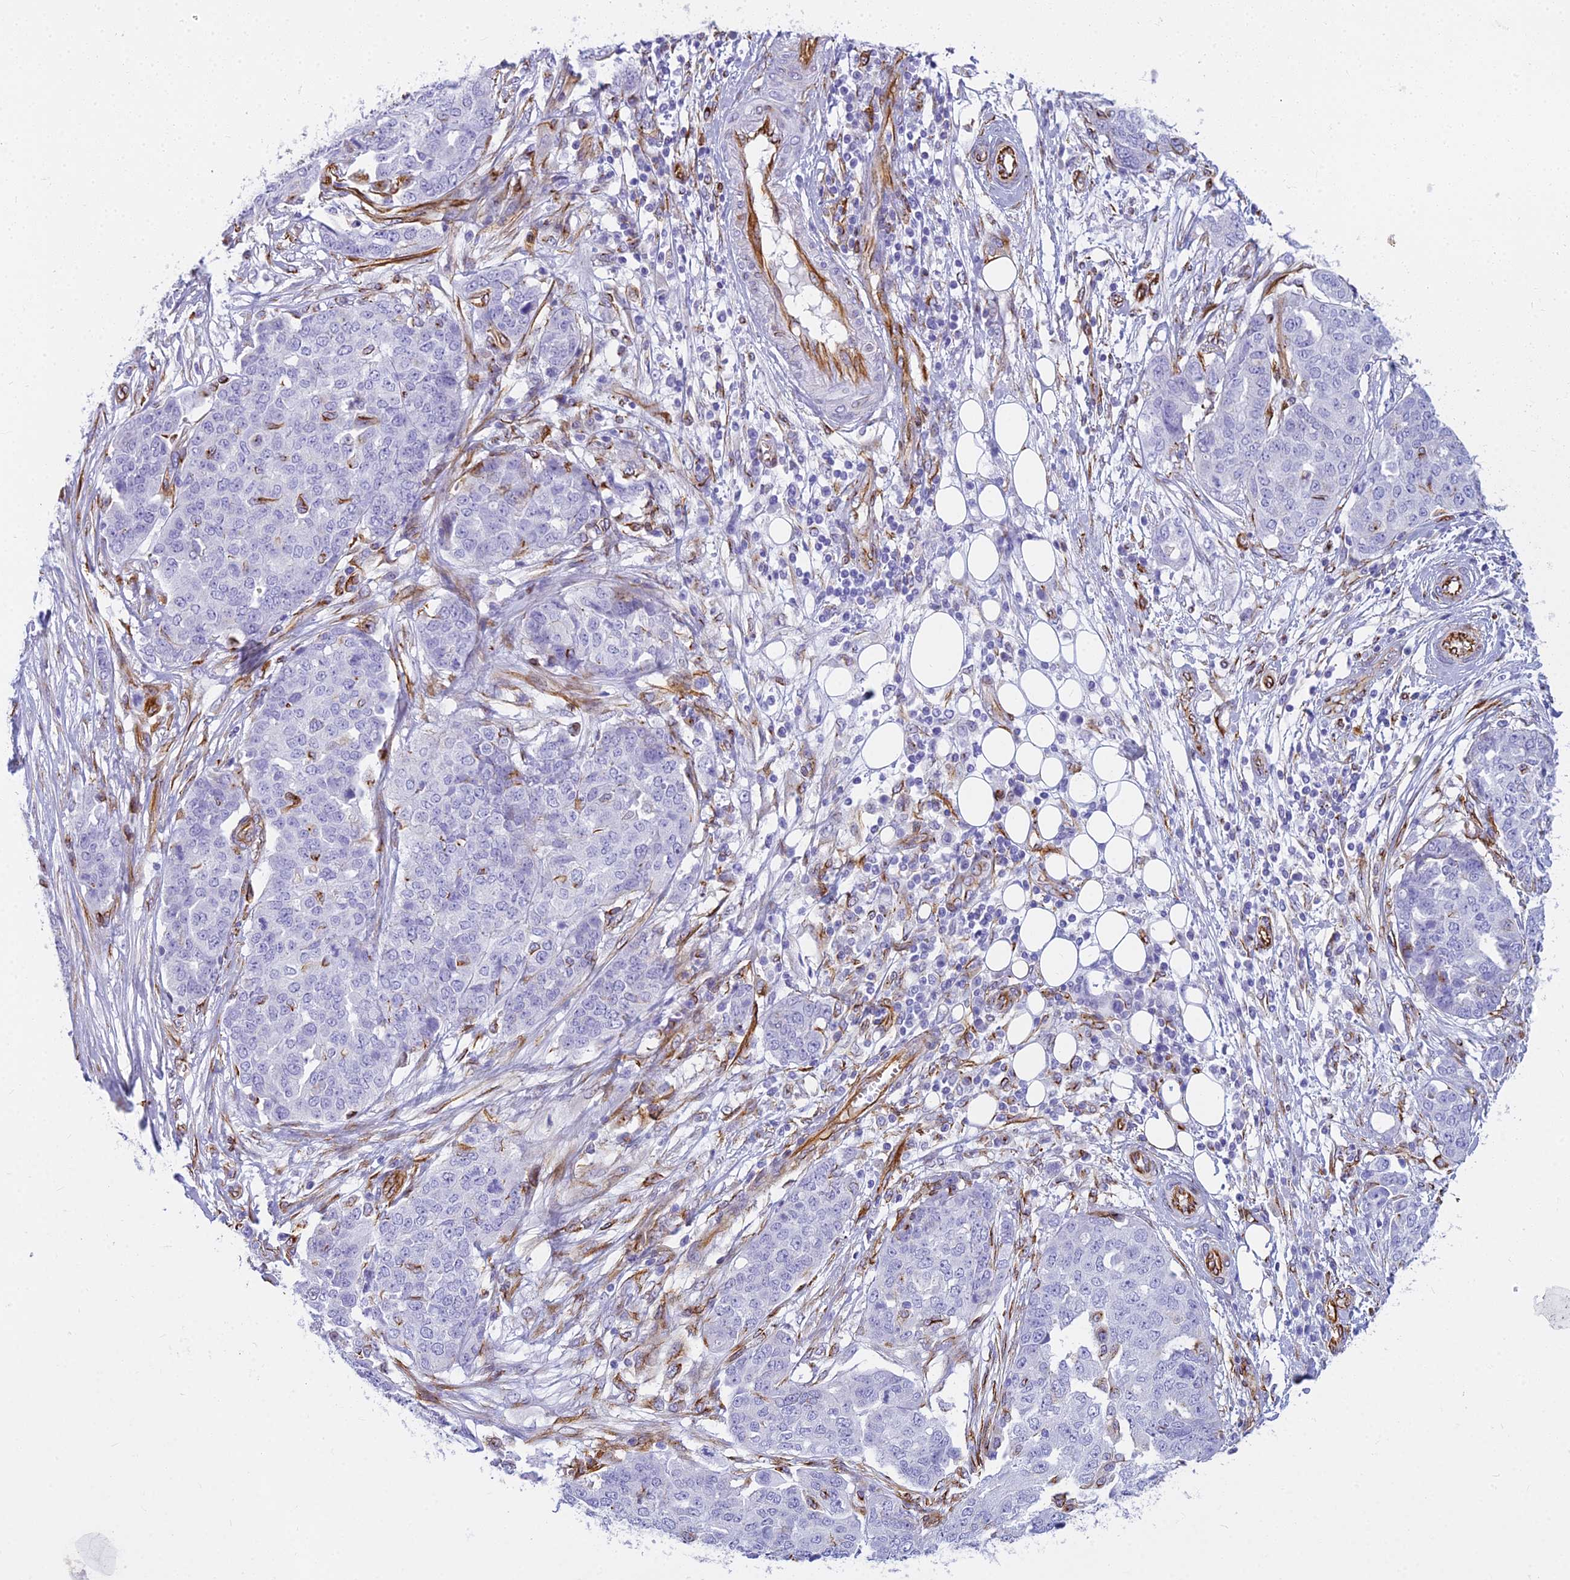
{"staining": {"intensity": "negative", "quantity": "none", "location": "none"}, "tissue": "ovarian cancer", "cell_type": "Tumor cells", "image_type": "cancer", "snomed": [{"axis": "morphology", "description": "Cystadenocarcinoma, serous, NOS"}, {"axis": "topography", "description": "Soft tissue"}, {"axis": "topography", "description": "Ovary"}], "caption": "Immunohistochemistry of ovarian cancer demonstrates no expression in tumor cells. The staining is performed using DAB brown chromogen with nuclei counter-stained in using hematoxylin.", "gene": "EVI2A", "patient": {"sex": "female", "age": 57}}